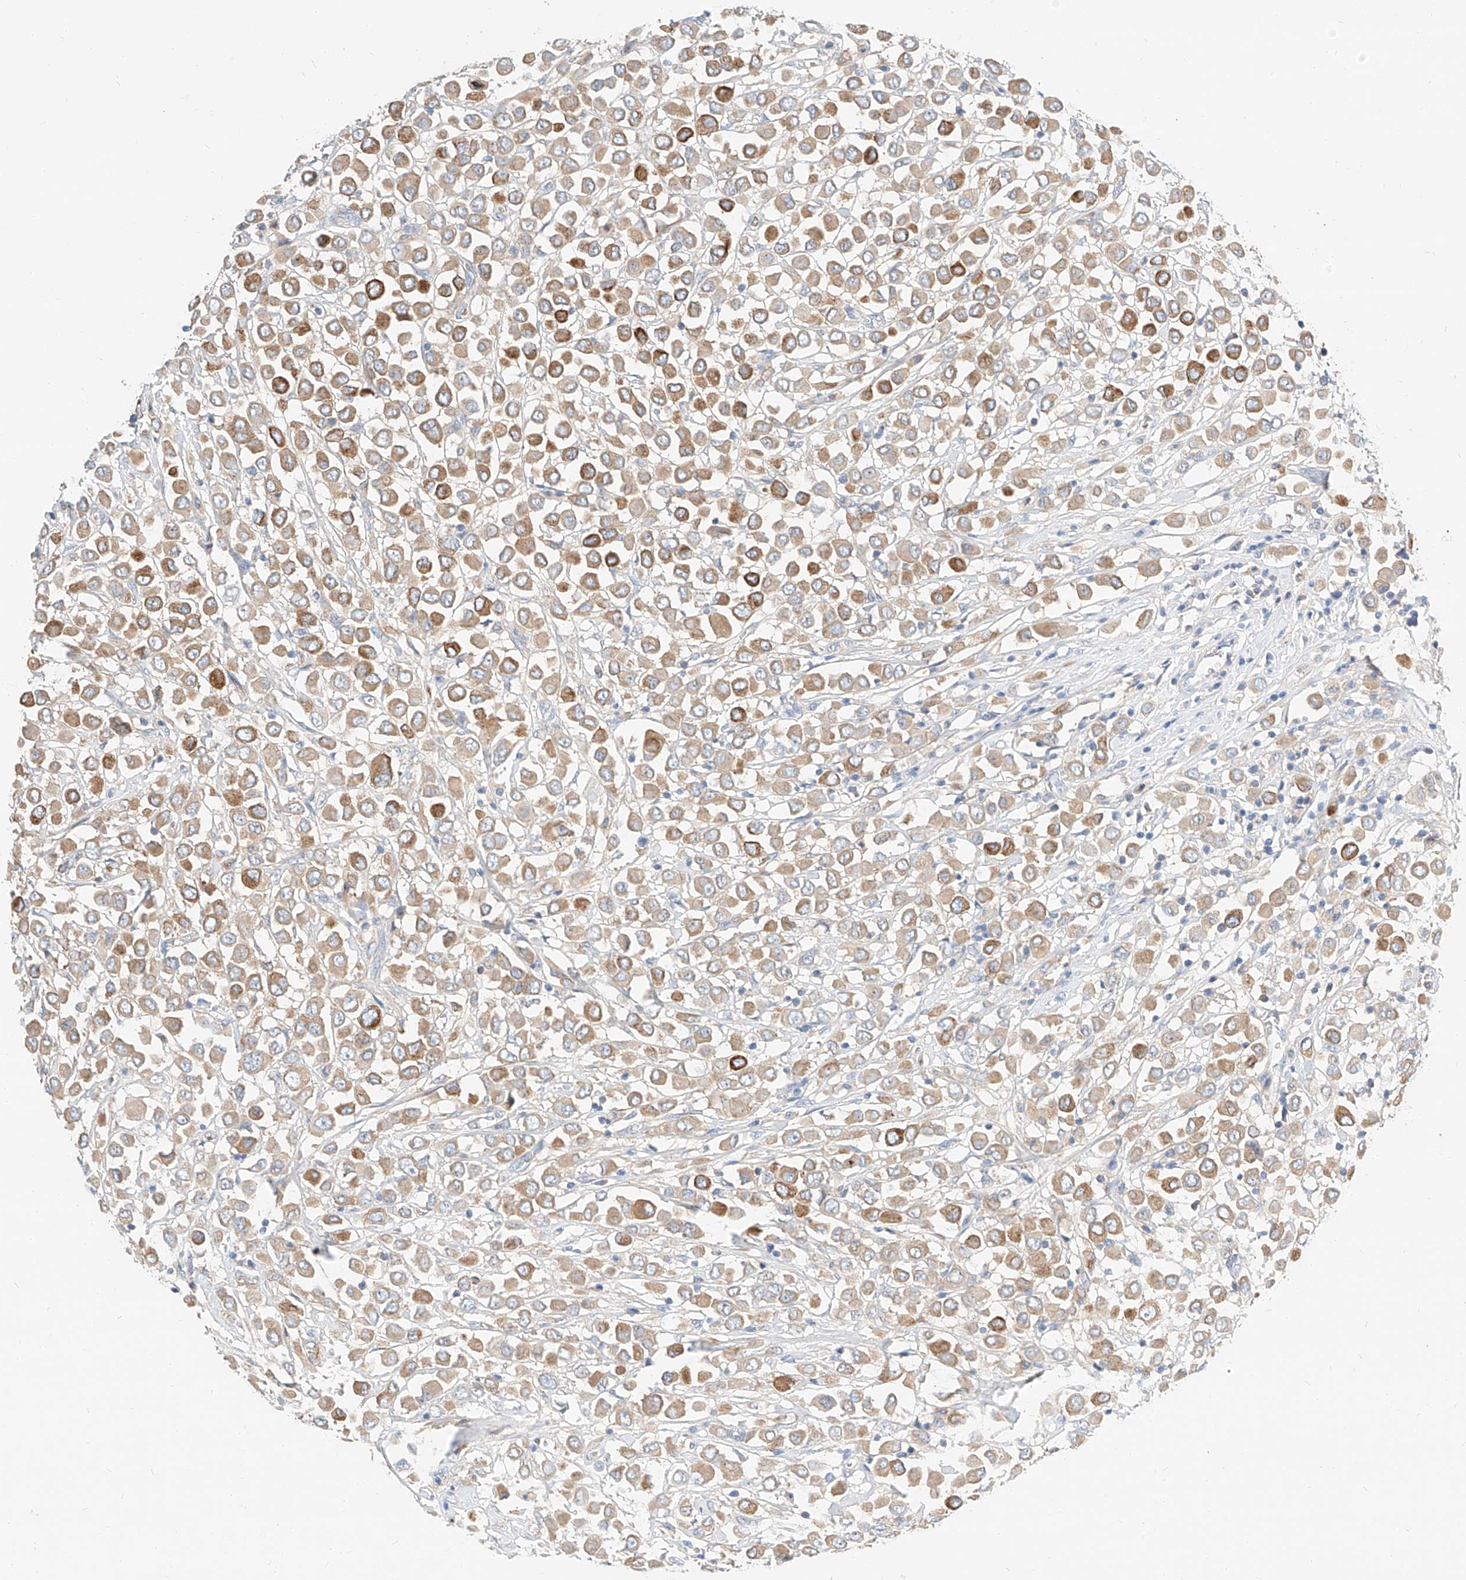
{"staining": {"intensity": "moderate", "quantity": ">75%", "location": "cytoplasmic/membranous"}, "tissue": "breast cancer", "cell_type": "Tumor cells", "image_type": "cancer", "snomed": [{"axis": "morphology", "description": "Duct carcinoma"}, {"axis": "topography", "description": "Breast"}], "caption": "Immunohistochemistry (IHC) micrograph of neoplastic tissue: human intraductal carcinoma (breast) stained using IHC displays medium levels of moderate protein expression localized specifically in the cytoplasmic/membranous of tumor cells, appearing as a cytoplasmic/membranous brown color.", "gene": "MAP7", "patient": {"sex": "female", "age": 61}}